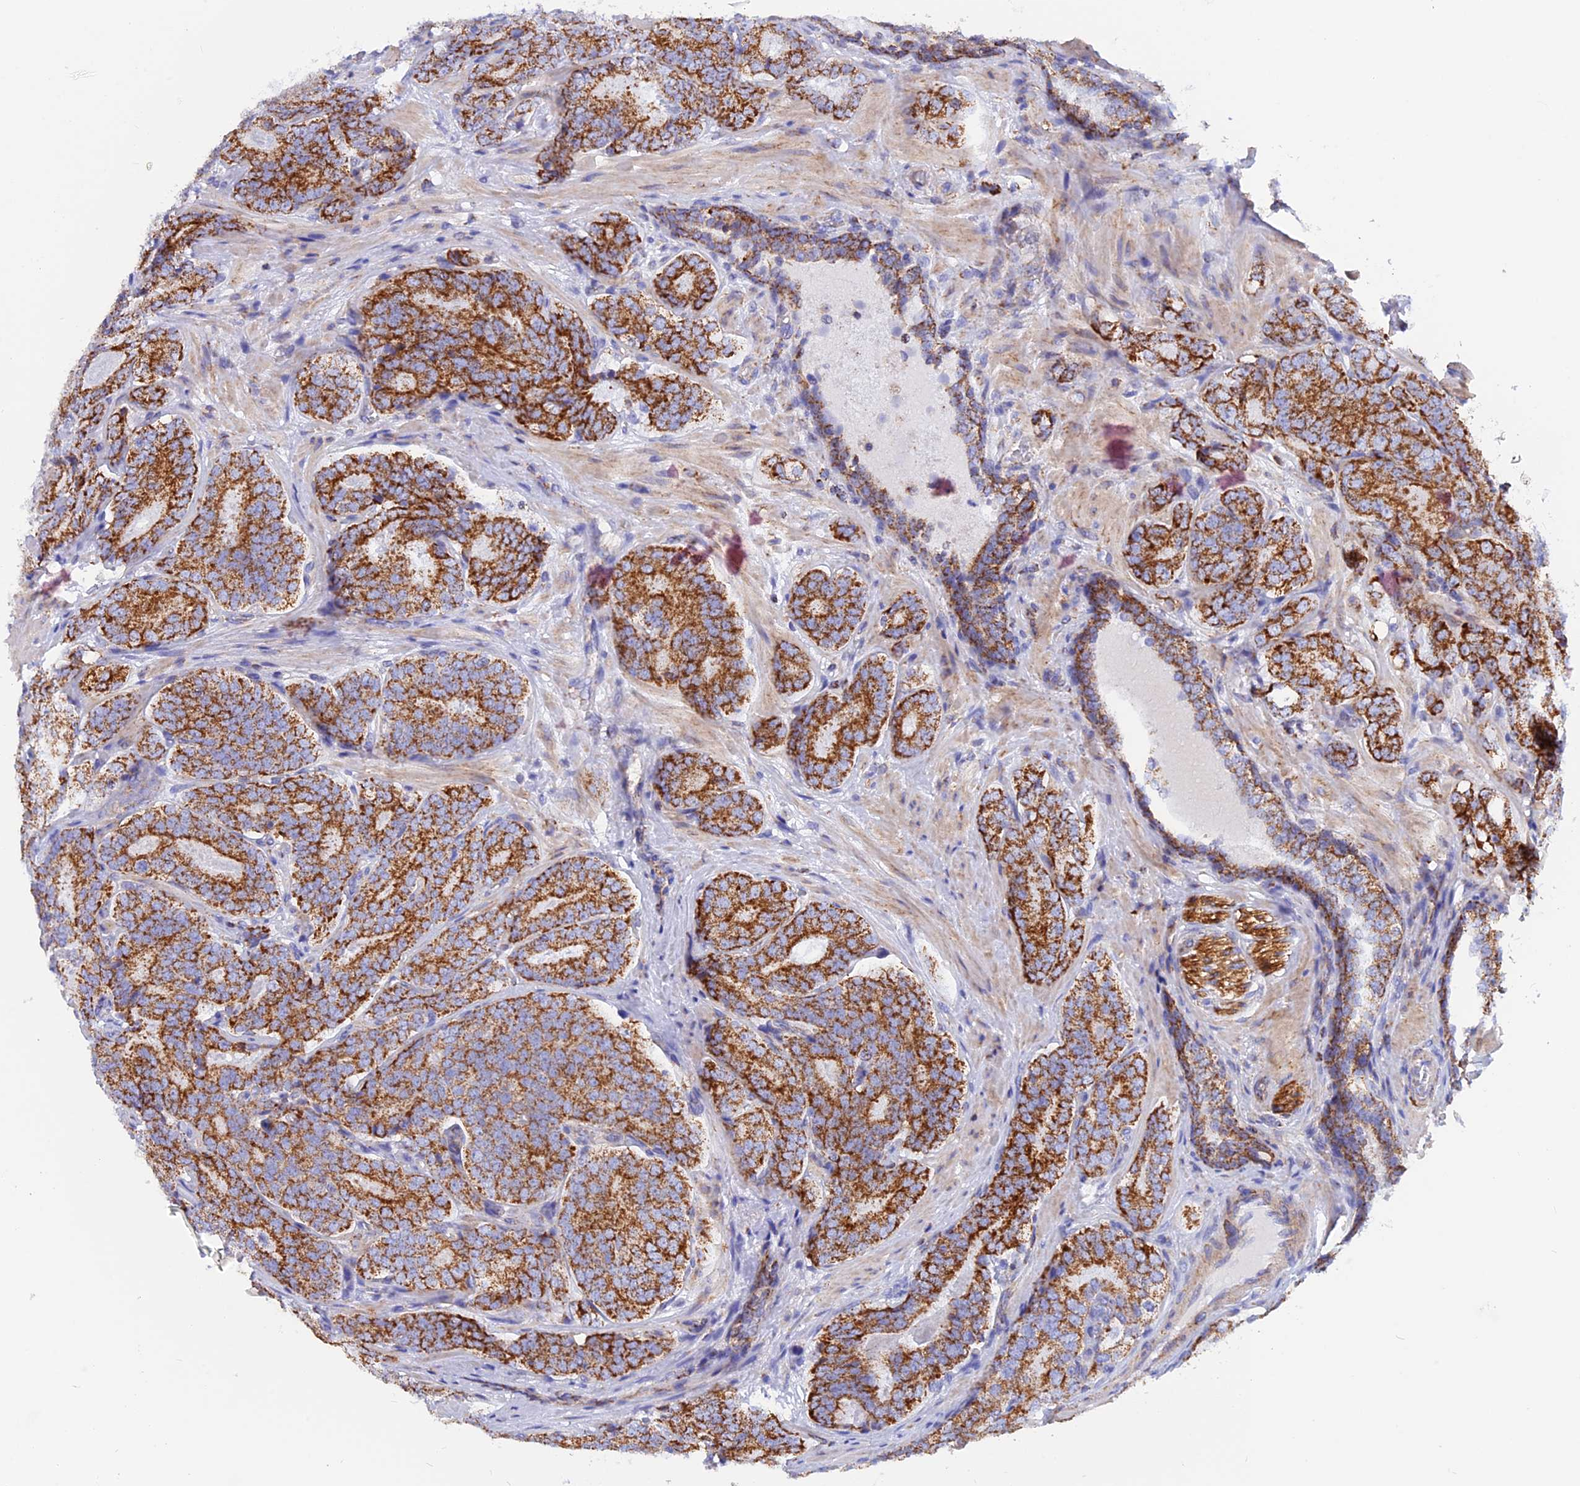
{"staining": {"intensity": "strong", "quantity": ">75%", "location": "cytoplasmic/membranous"}, "tissue": "prostate cancer", "cell_type": "Tumor cells", "image_type": "cancer", "snomed": [{"axis": "morphology", "description": "Adenocarcinoma, High grade"}, {"axis": "topography", "description": "Prostate"}], "caption": "A brown stain highlights strong cytoplasmic/membranous staining of a protein in human prostate cancer tumor cells.", "gene": "GCDH", "patient": {"sex": "male", "age": 63}}